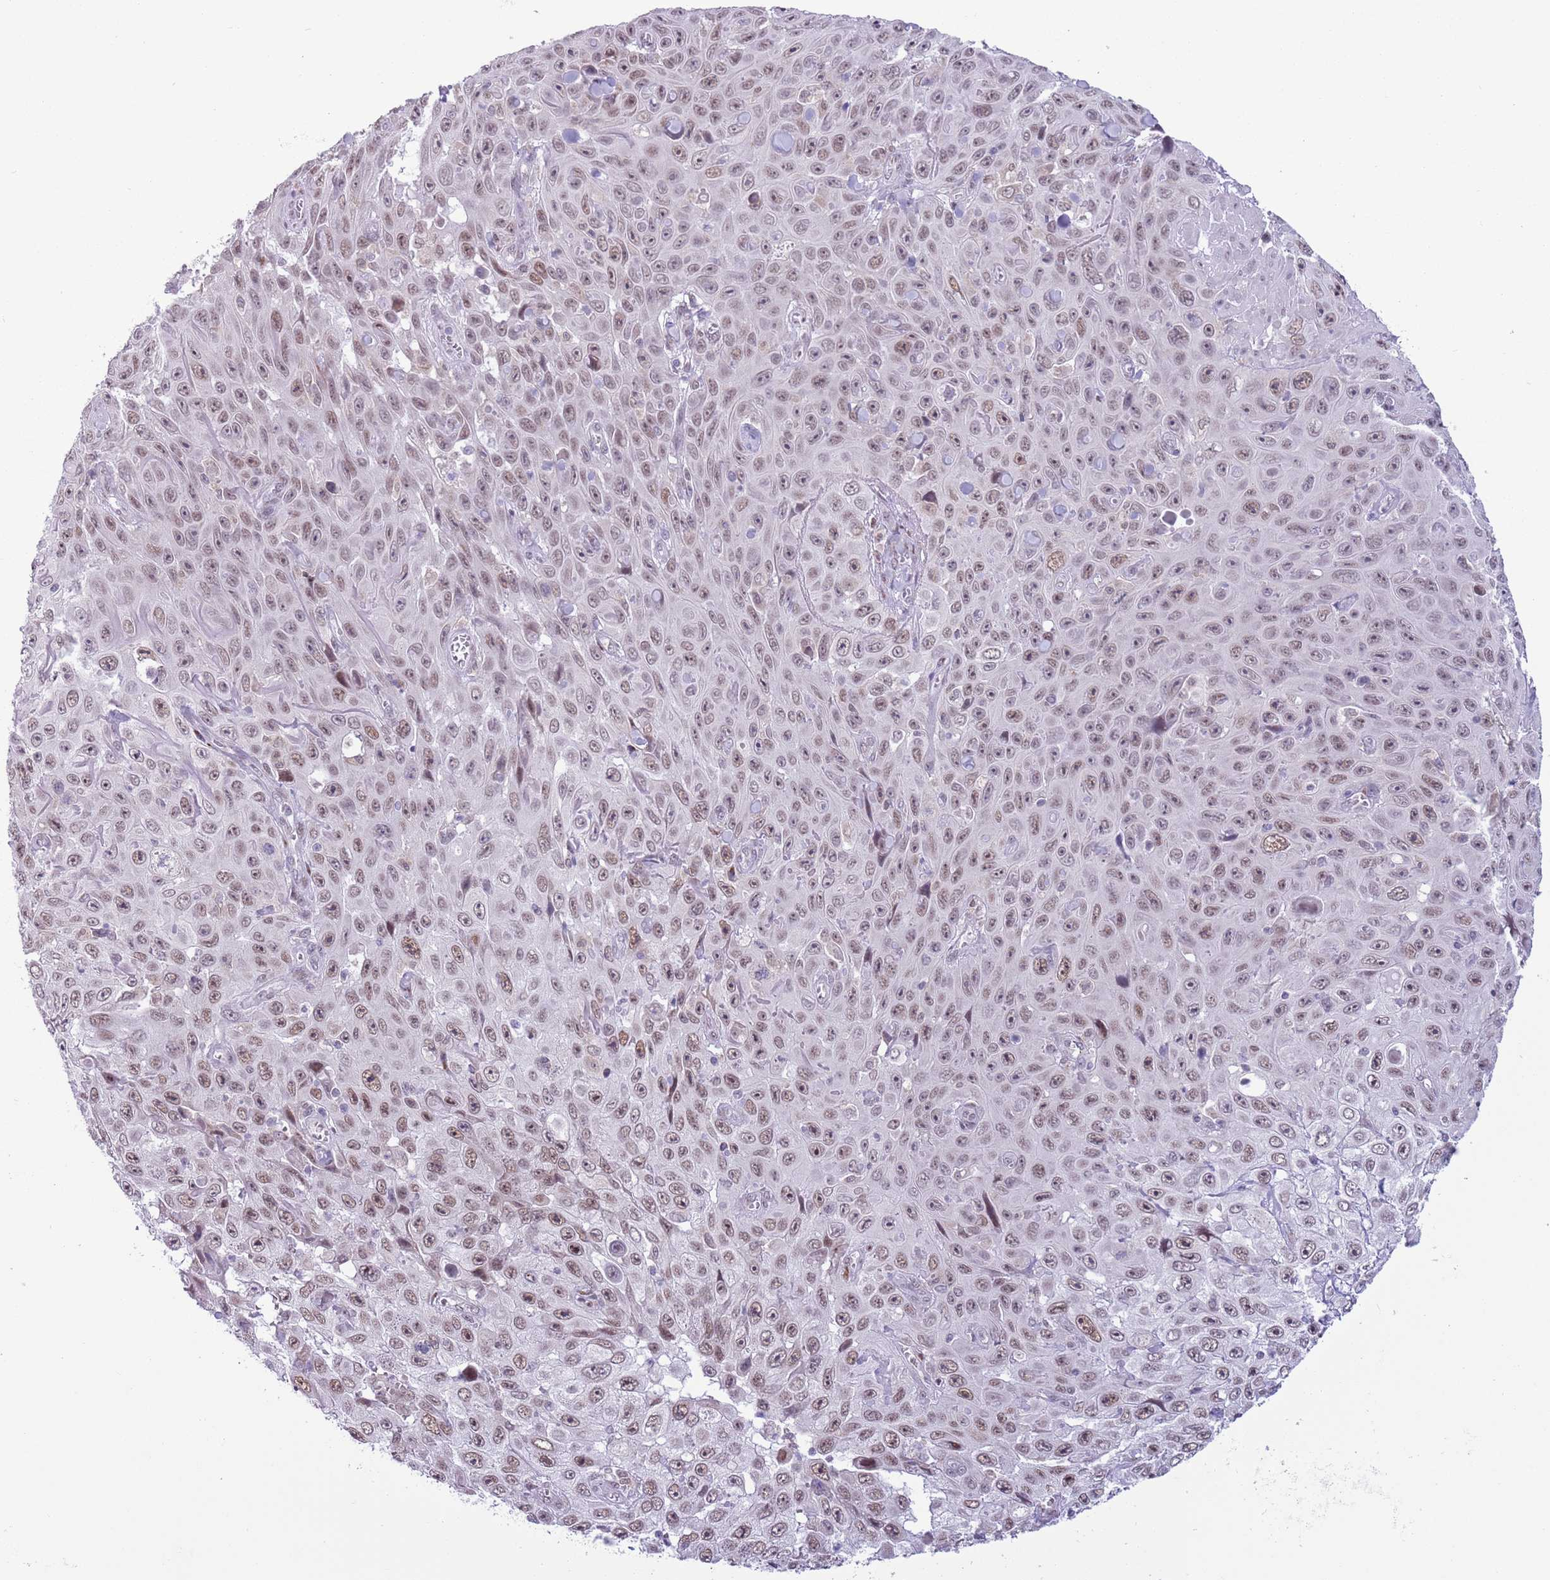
{"staining": {"intensity": "moderate", "quantity": "25%-75%", "location": "nuclear"}, "tissue": "skin cancer", "cell_type": "Tumor cells", "image_type": "cancer", "snomed": [{"axis": "morphology", "description": "Squamous cell carcinoma, NOS"}, {"axis": "topography", "description": "Skin"}], "caption": "Protein expression by immunohistochemistry (IHC) displays moderate nuclear positivity in about 25%-75% of tumor cells in skin squamous cell carcinoma.", "gene": "ZNF576", "patient": {"sex": "male", "age": 82}}